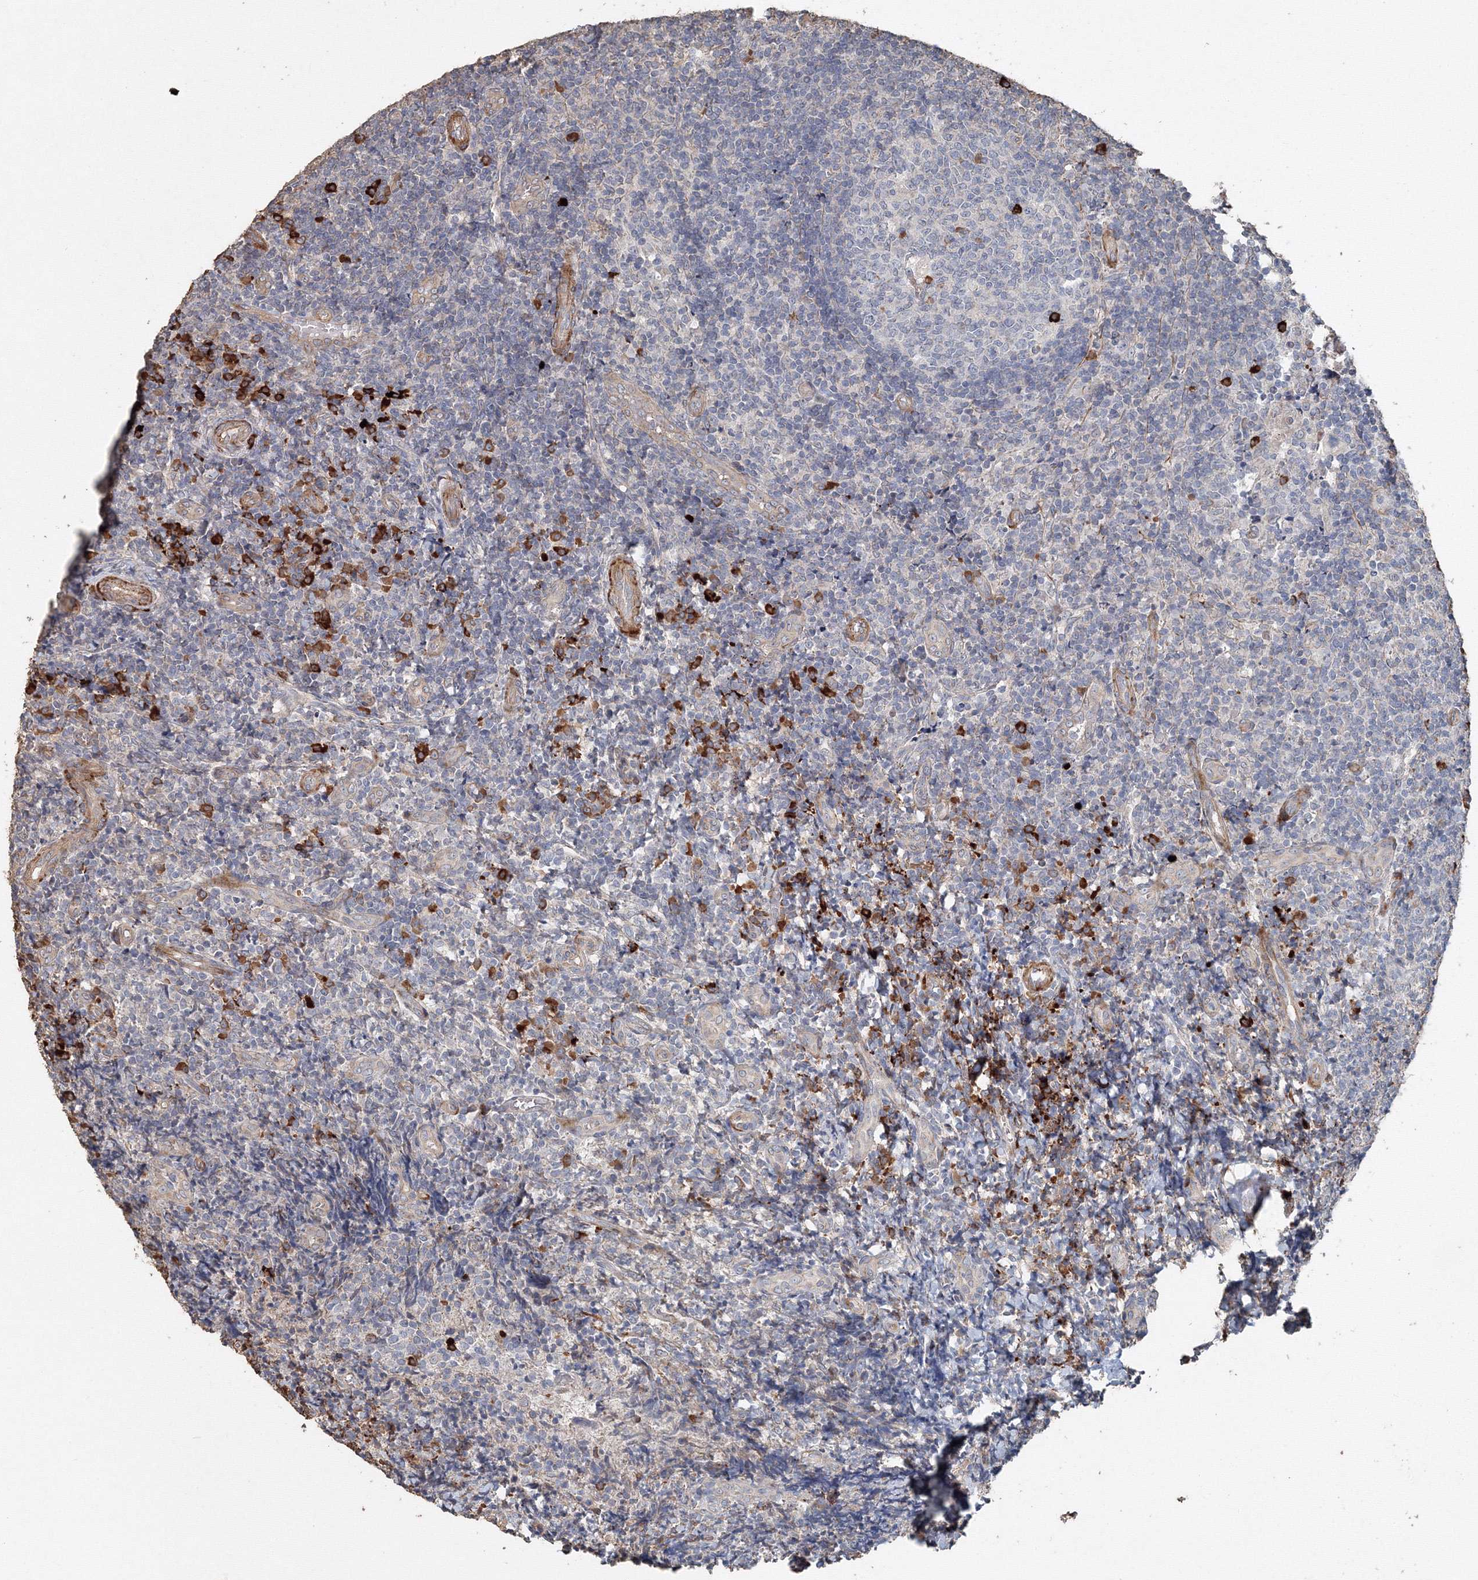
{"staining": {"intensity": "strong", "quantity": "<25%", "location": "cytoplasmic/membranous"}, "tissue": "tonsil", "cell_type": "Germinal center cells", "image_type": "normal", "snomed": [{"axis": "morphology", "description": "Normal tissue, NOS"}, {"axis": "topography", "description": "Tonsil"}], "caption": "DAB immunohistochemical staining of benign tonsil displays strong cytoplasmic/membranous protein expression in about <25% of germinal center cells.", "gene": "NALF2", "patient": {"sex": "female", "age": 19}}